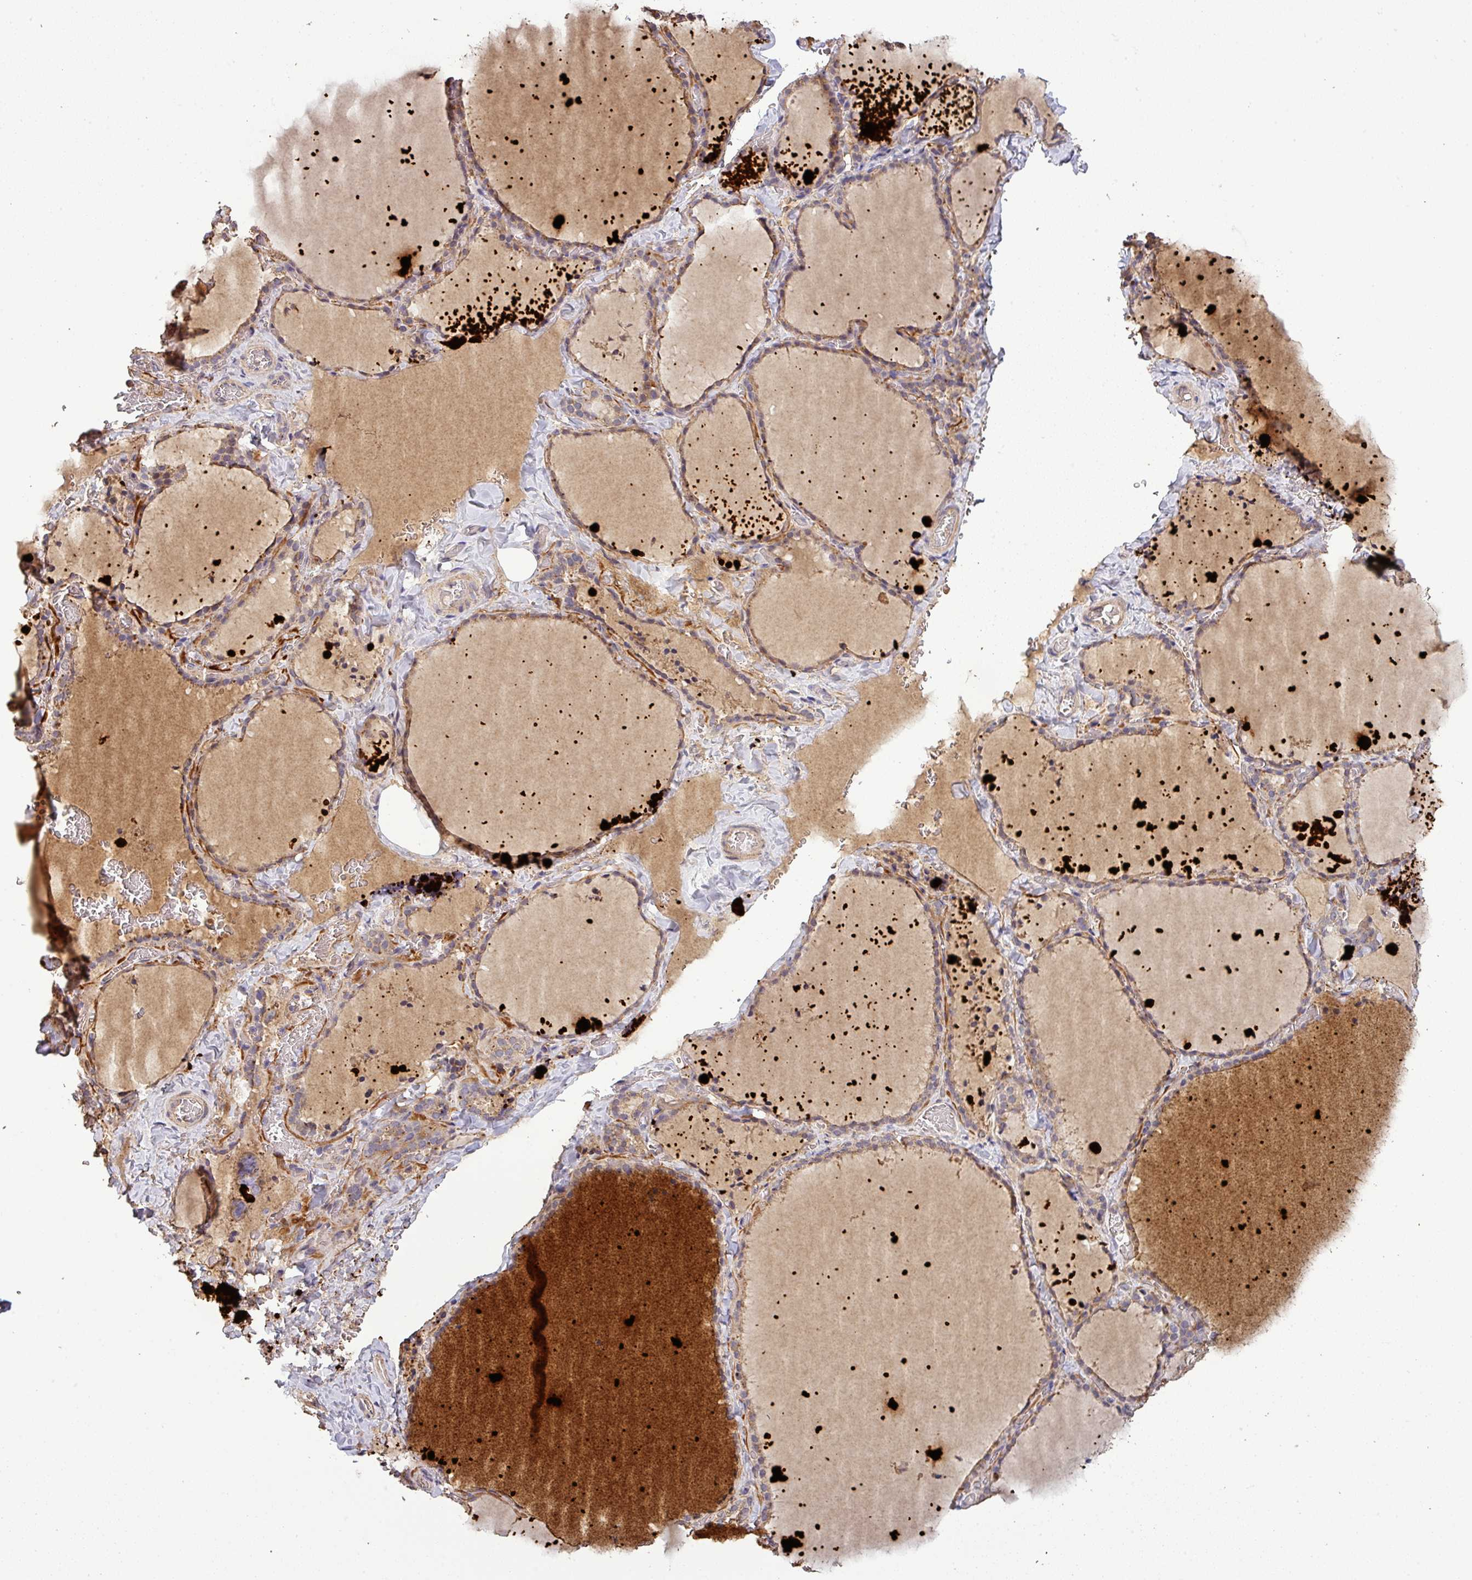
{"staining": {"intensity": "moderate", "quantity": "25%-75%", "location": "cytoplasmic/membranous"}, "tissue": "thyroid gland", "cell_type": "Glandular cells", "image_type": "normal", "snomed": [{"axis": "morphology", "description": "Normal tissue, NOS"}, {"axis": "topography", "description": "Thyroid gland"}], "caption": "A brown stain shows moderate cytoplasmic/membranous staining of a protein in glandular cells of benign human thyroid gland. (DAB (3,3'-diaminobenzidine) IHC, brown staining for protein, blue staining for nuclei).", "gene": "ISLR", "patient": {"sex": "female", "age": 22}}